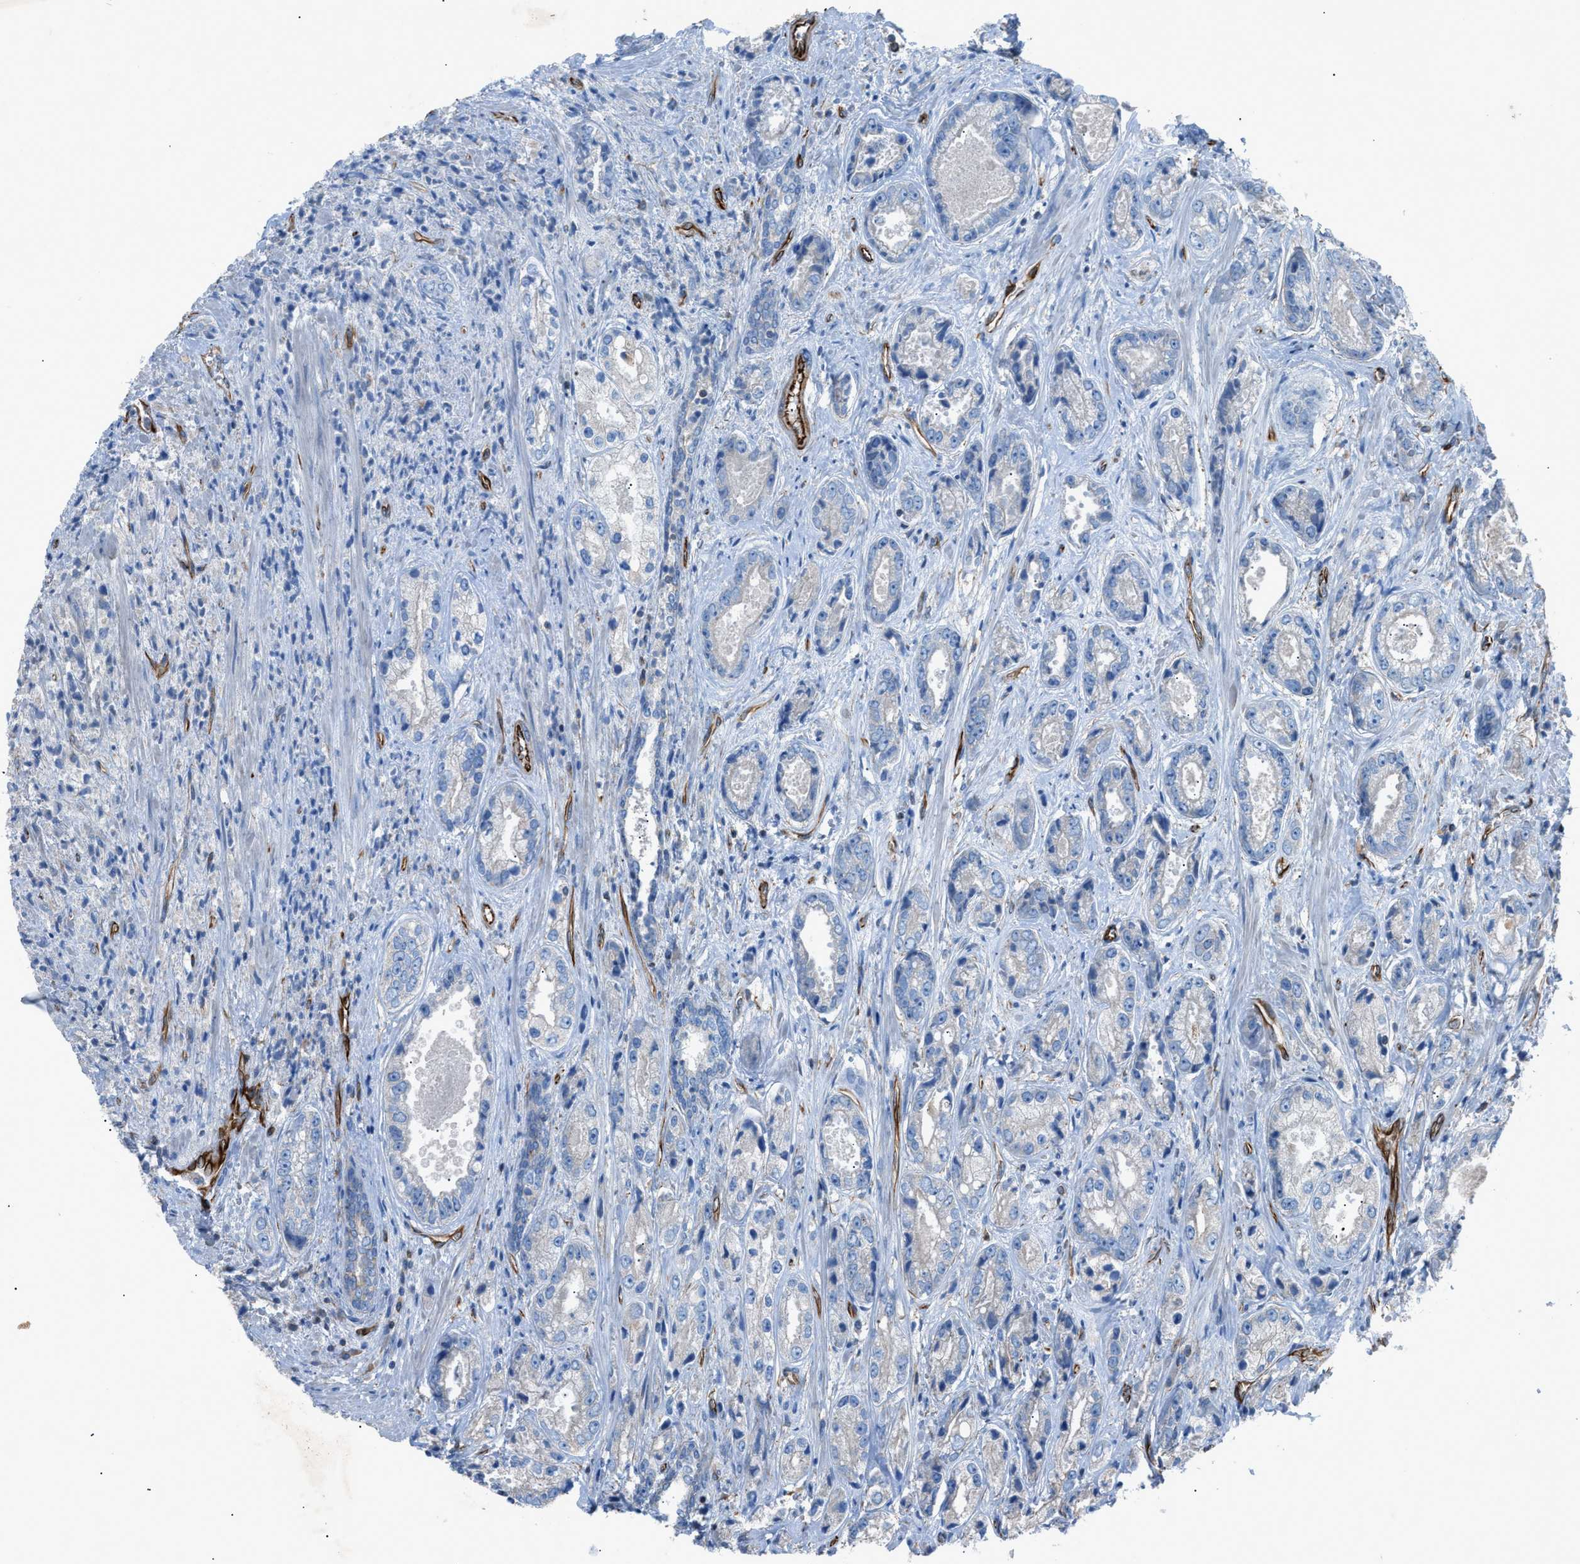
{"staining": {"intensity": "negative", "quantity": "none", "location": "none"}, "tissue": "prostate cancer", "cell_type": "Tumor cells", "image_type": "cancer", "snomed": [{"axis": "morphology", "description": "Adenocarcinoma, High grade"}, {"axis": "topography", "description": "Prostate"}], "caption": "An image of prostate high-grade adenocarcinoma stained for a protein reveals no brown staining in tumor cells.", "gene": "CABP7", "patient": {"sex": "male", "age": 61}}